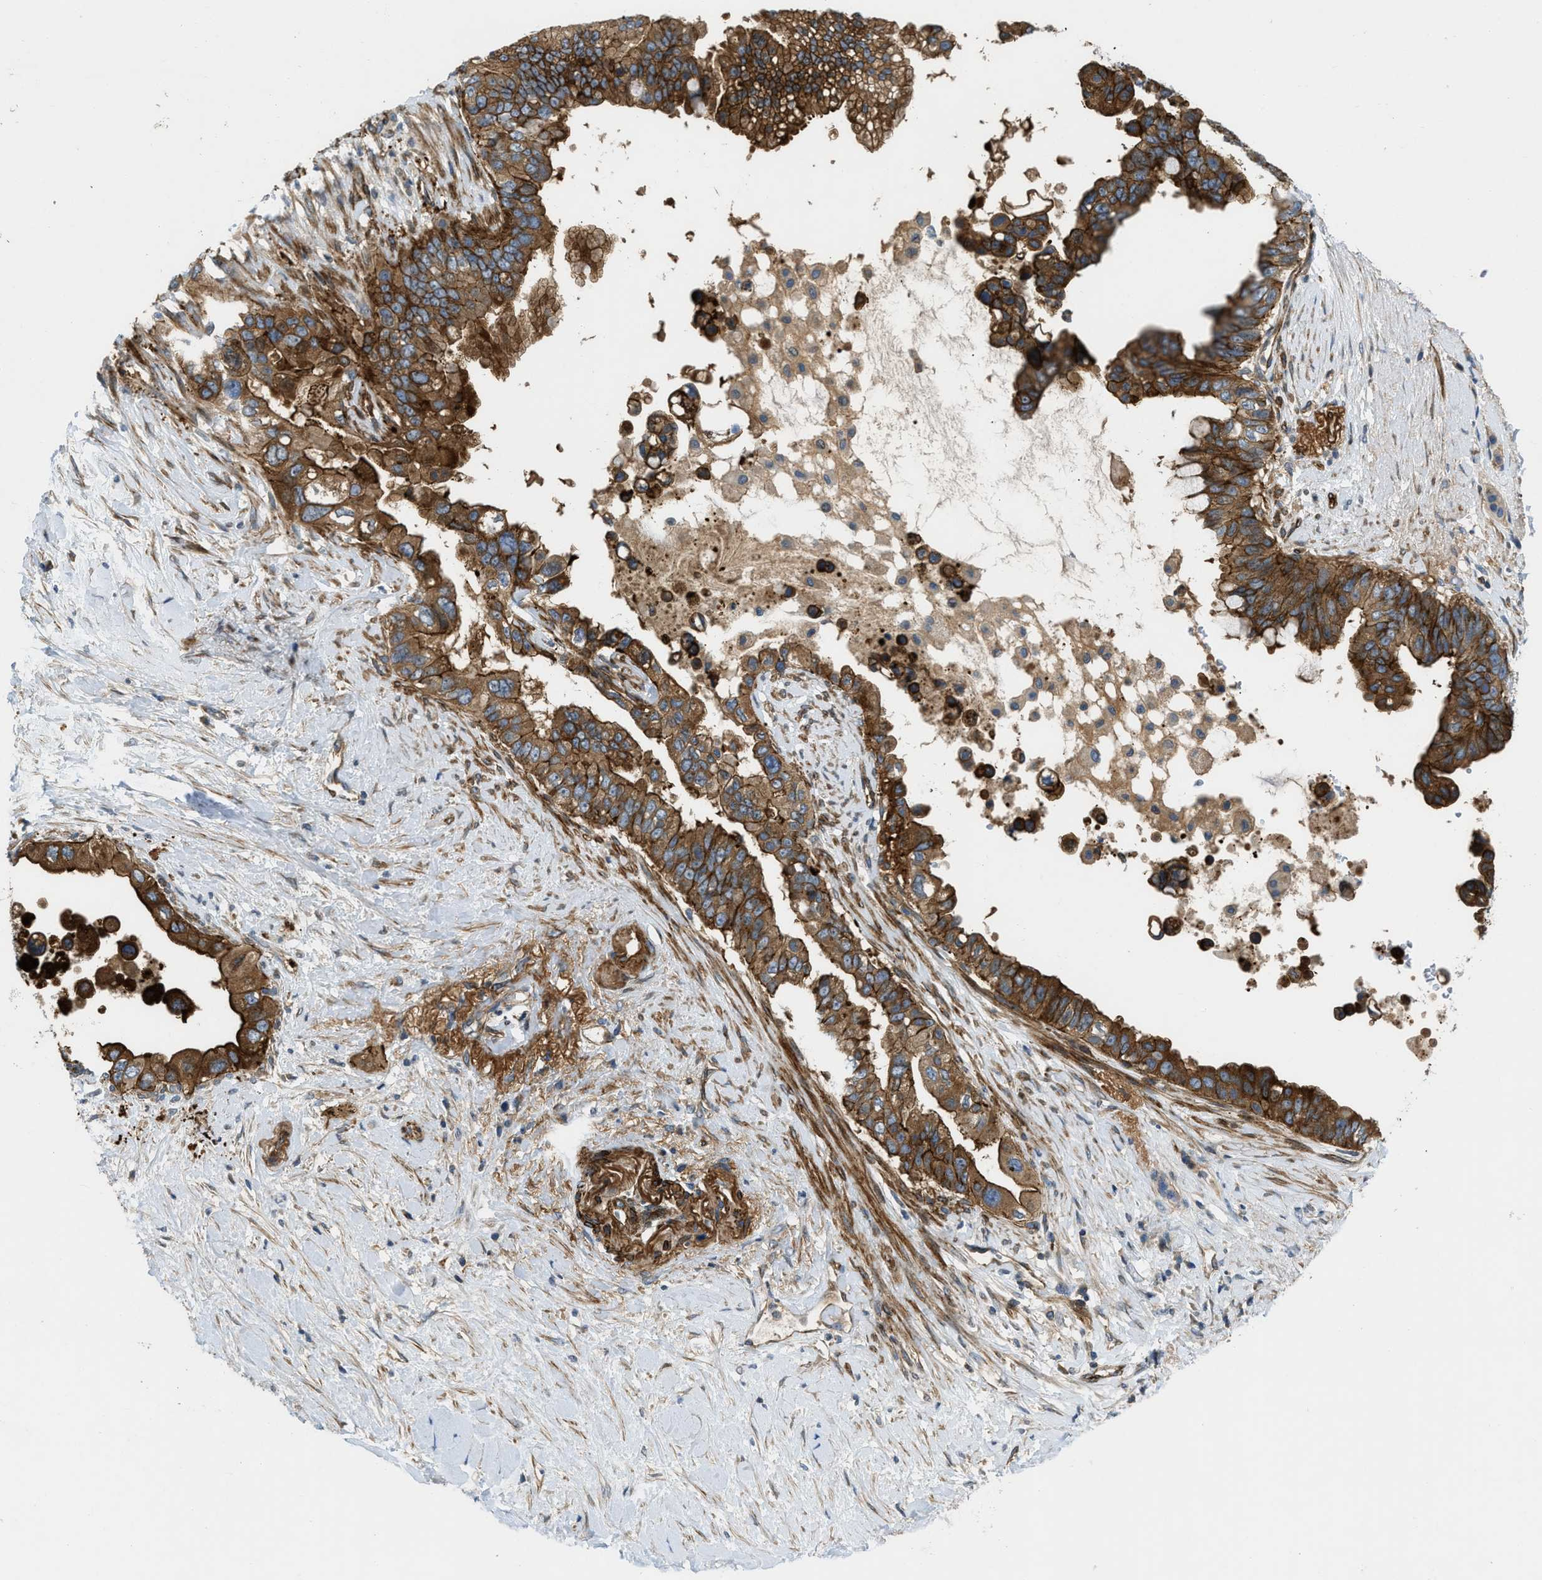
{"staining": {"intensity": "strong", "quantity": ">75%", "location": "cytoplasmic/membranous"}, "tissue": "pancreatic cancer", "cell_type": "Tumor cells", "image_type": "cancer", "snomed": [{"axis": "morphology", "description": "Adenocarcinoma, NOS"}, {"axis": "topography", "description": "Pancreas"}], "caption": "This photomicrograph demonstrates IHC staining of human pancreatic adenocarcinoma, with high strong cytoplasmic/membranous staining in about >75% of tumor cells.", "gene": "NYNRIN", "patient": {"sex": "female", "age": 56}}